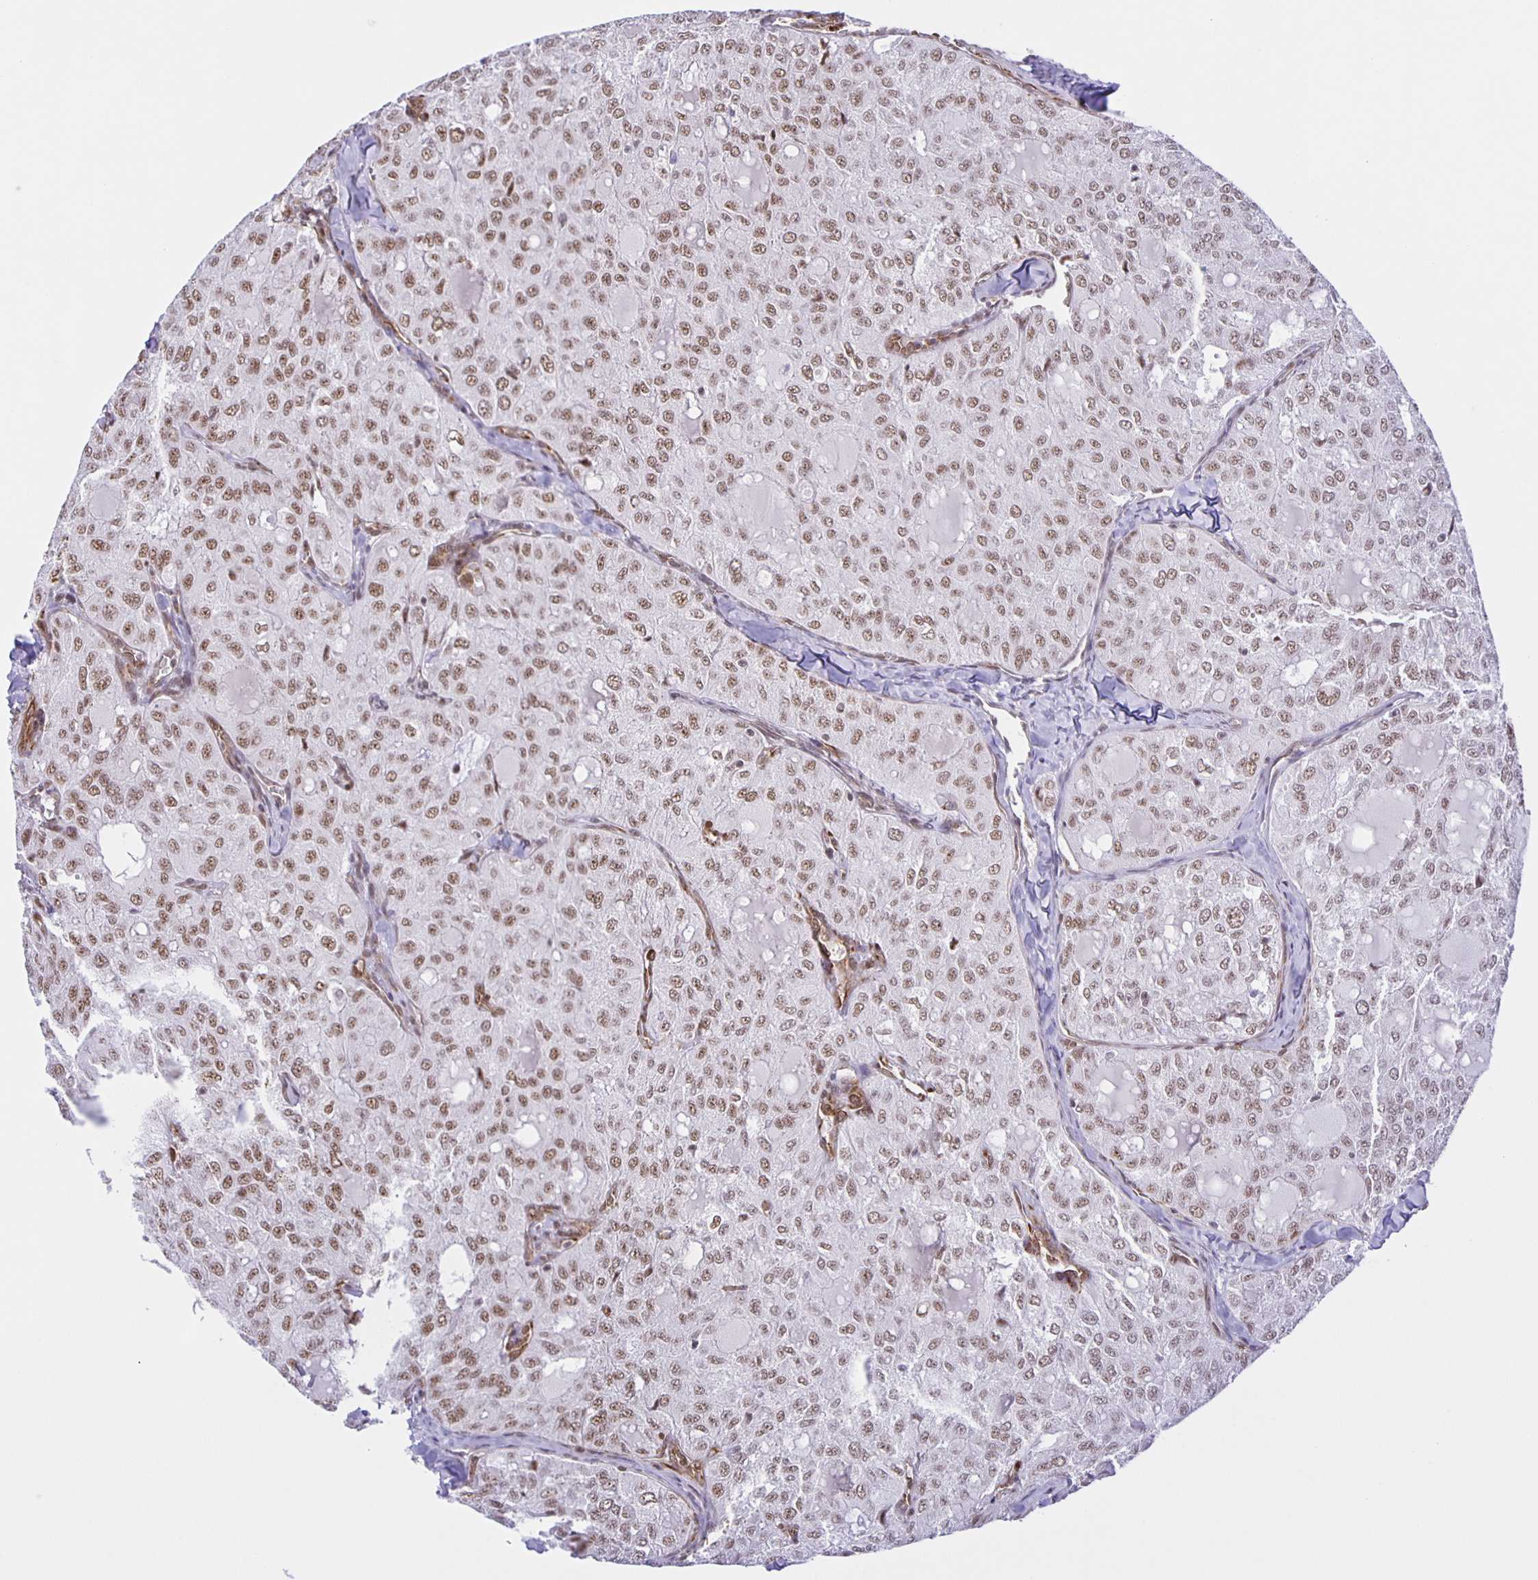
{"staining": {"intensity": "moderate", "quantity": ">75%", "location": "nuclear"}, "tissue": "thyroid cancer", "cell_type": "Tumor cells", "image_type": "cancer", "snomed": [{"axis": "morphology", "description": "Follicular adenoma carcinoma, NOS"}, {"axis": "topography", "description": "Thyroid gland"}], "caption": "Thyroid follicular adenoma carcinoma stained for a protein displays moderate nuclear positivity in tumor cells. The protein of interest is stained brown, and the nuclei are stained in blue (DAB IHC with brightfield microscopy, high magnification).", "gene": "ZRANB2", "patient": {"sex": "male", "age": 75}}